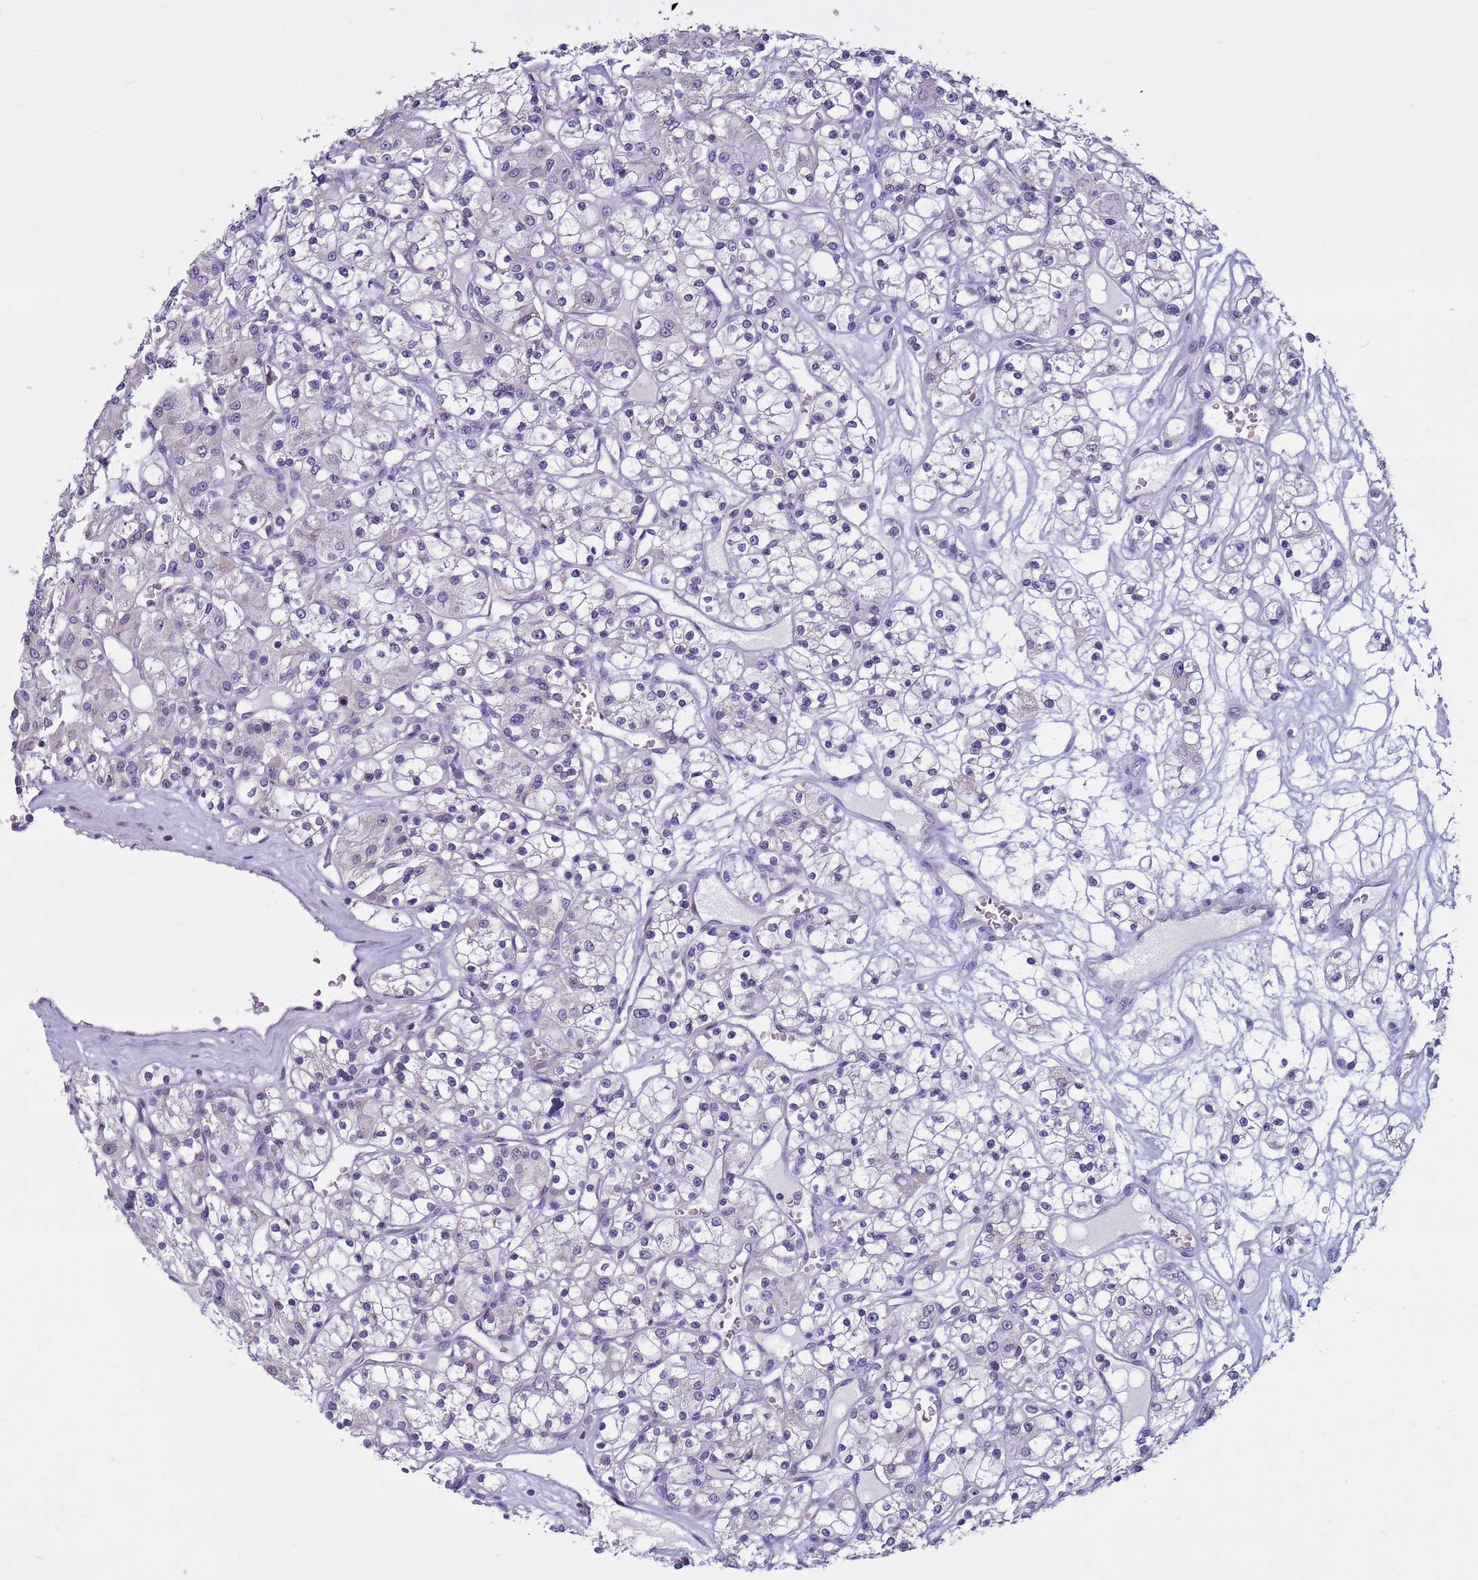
{"staining": {"intensity": "negative", "quantity": "none", "location": "none"}, "tissue": "renal cancer", "cell_type": "Tumor cells", "image_type": "cancer", "snomed": [{"axis": "morphology", "description": "Adenocarcinoma, NOS"}, {"axis": "topography", "description": "Kidney"}], "caption": "Histopathology image shows no protein staining in tumor cells of renal cancer (adenocarcinoma) tissue.", "gene": "CDK2AP2", "patient": {"sex": "female", "age": 59}}